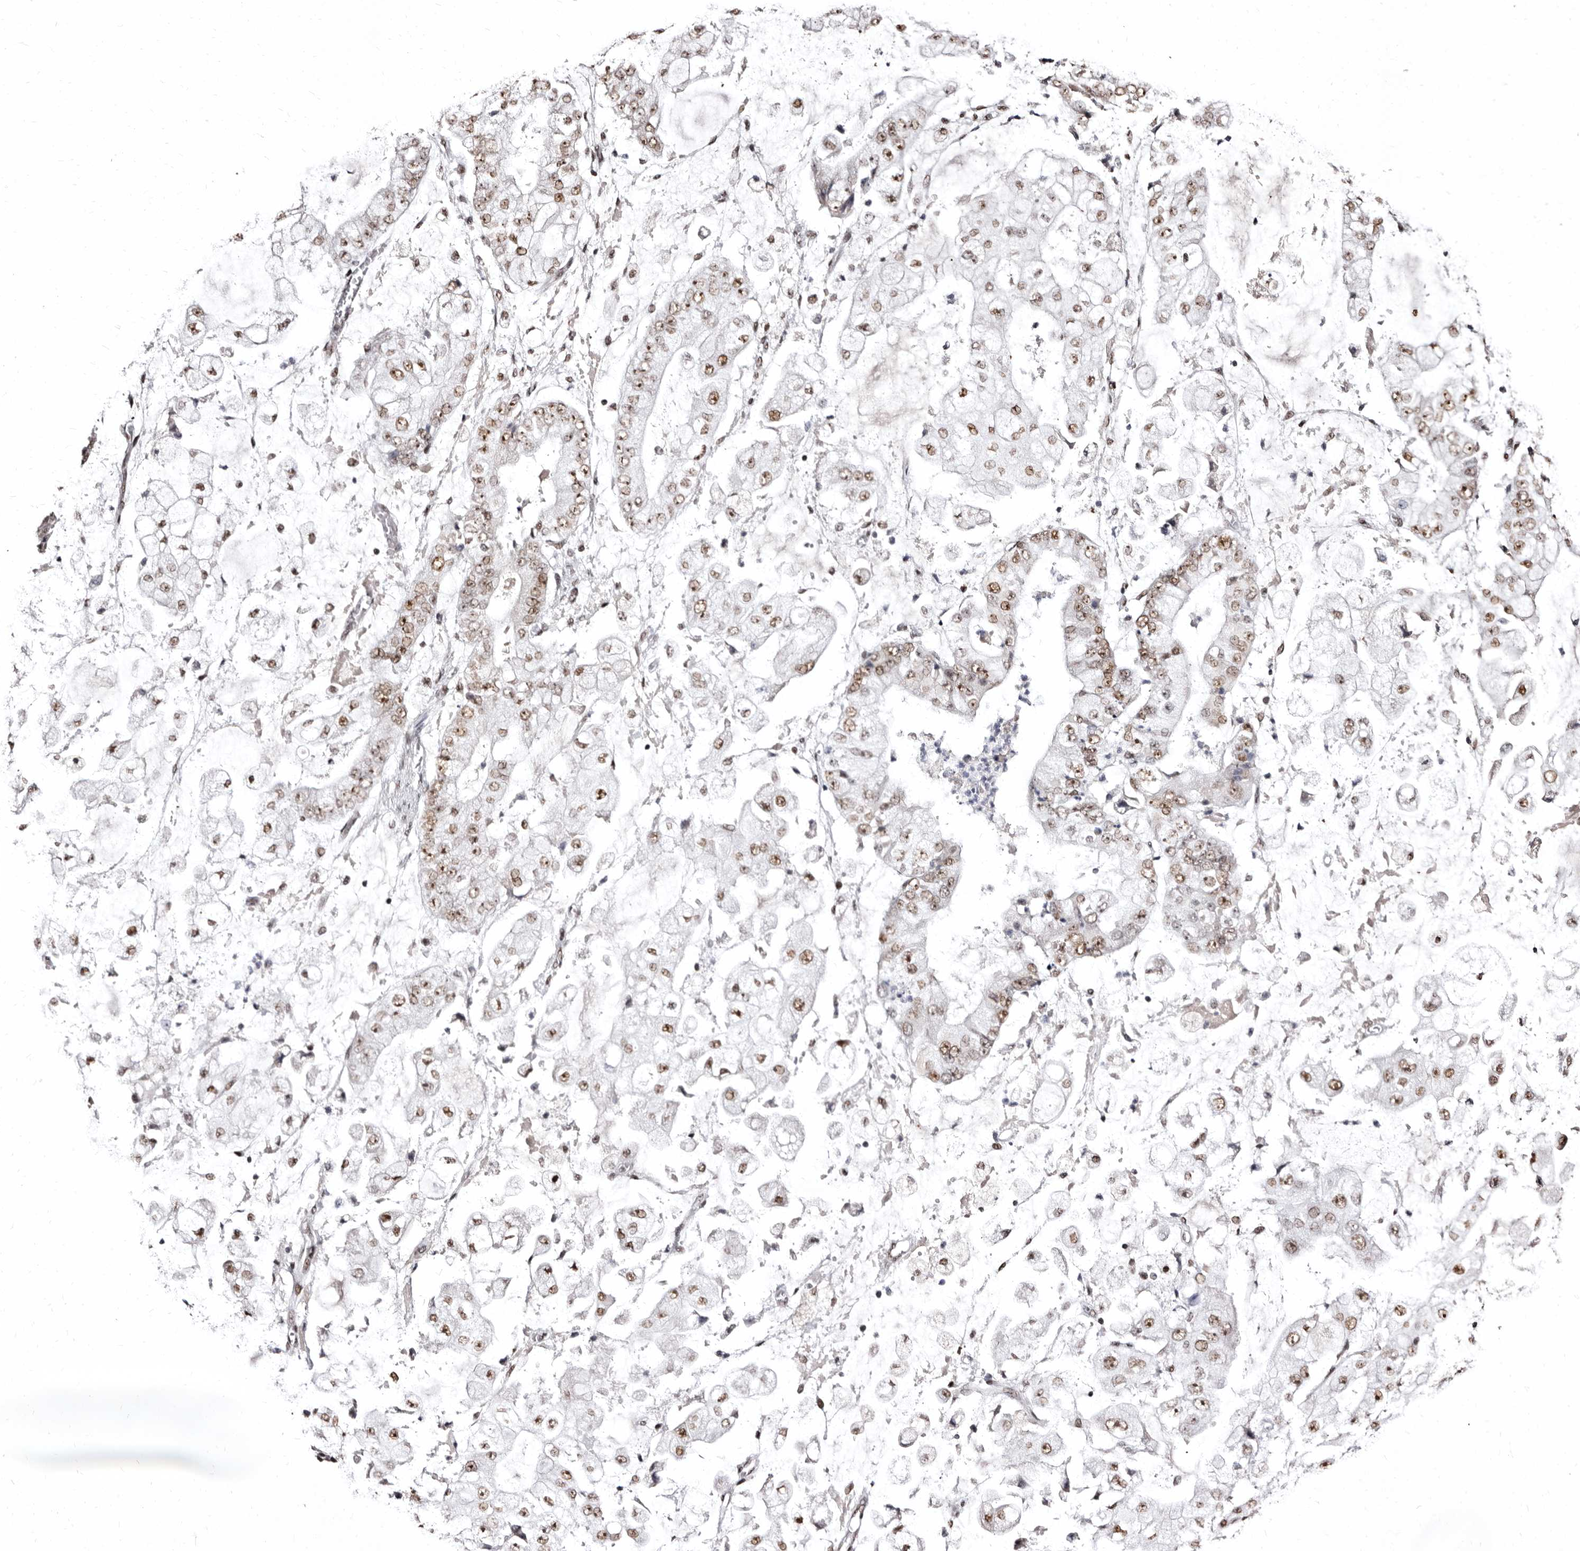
{"staining": {"intensity": "moderate", "quantity": ">75%", "location": "nuclear"}, "tissue": "stomach cancer", "cell_type": "Tumor cells", "image_type": "cancer", "snomed": [{"axis": "morphology", "description": "Adenocarcinoma, NOS"}, {"axis": "topography", "description": "Stomach"}], "caption": "Stomach adenocarcinoma was stained to show a protein in brown. There is medium levels of moderate nuclear positivity in about >75% of tumor cells.", "gene": "ANAPC11", "patient": {"sex": "male", "age": 76}}